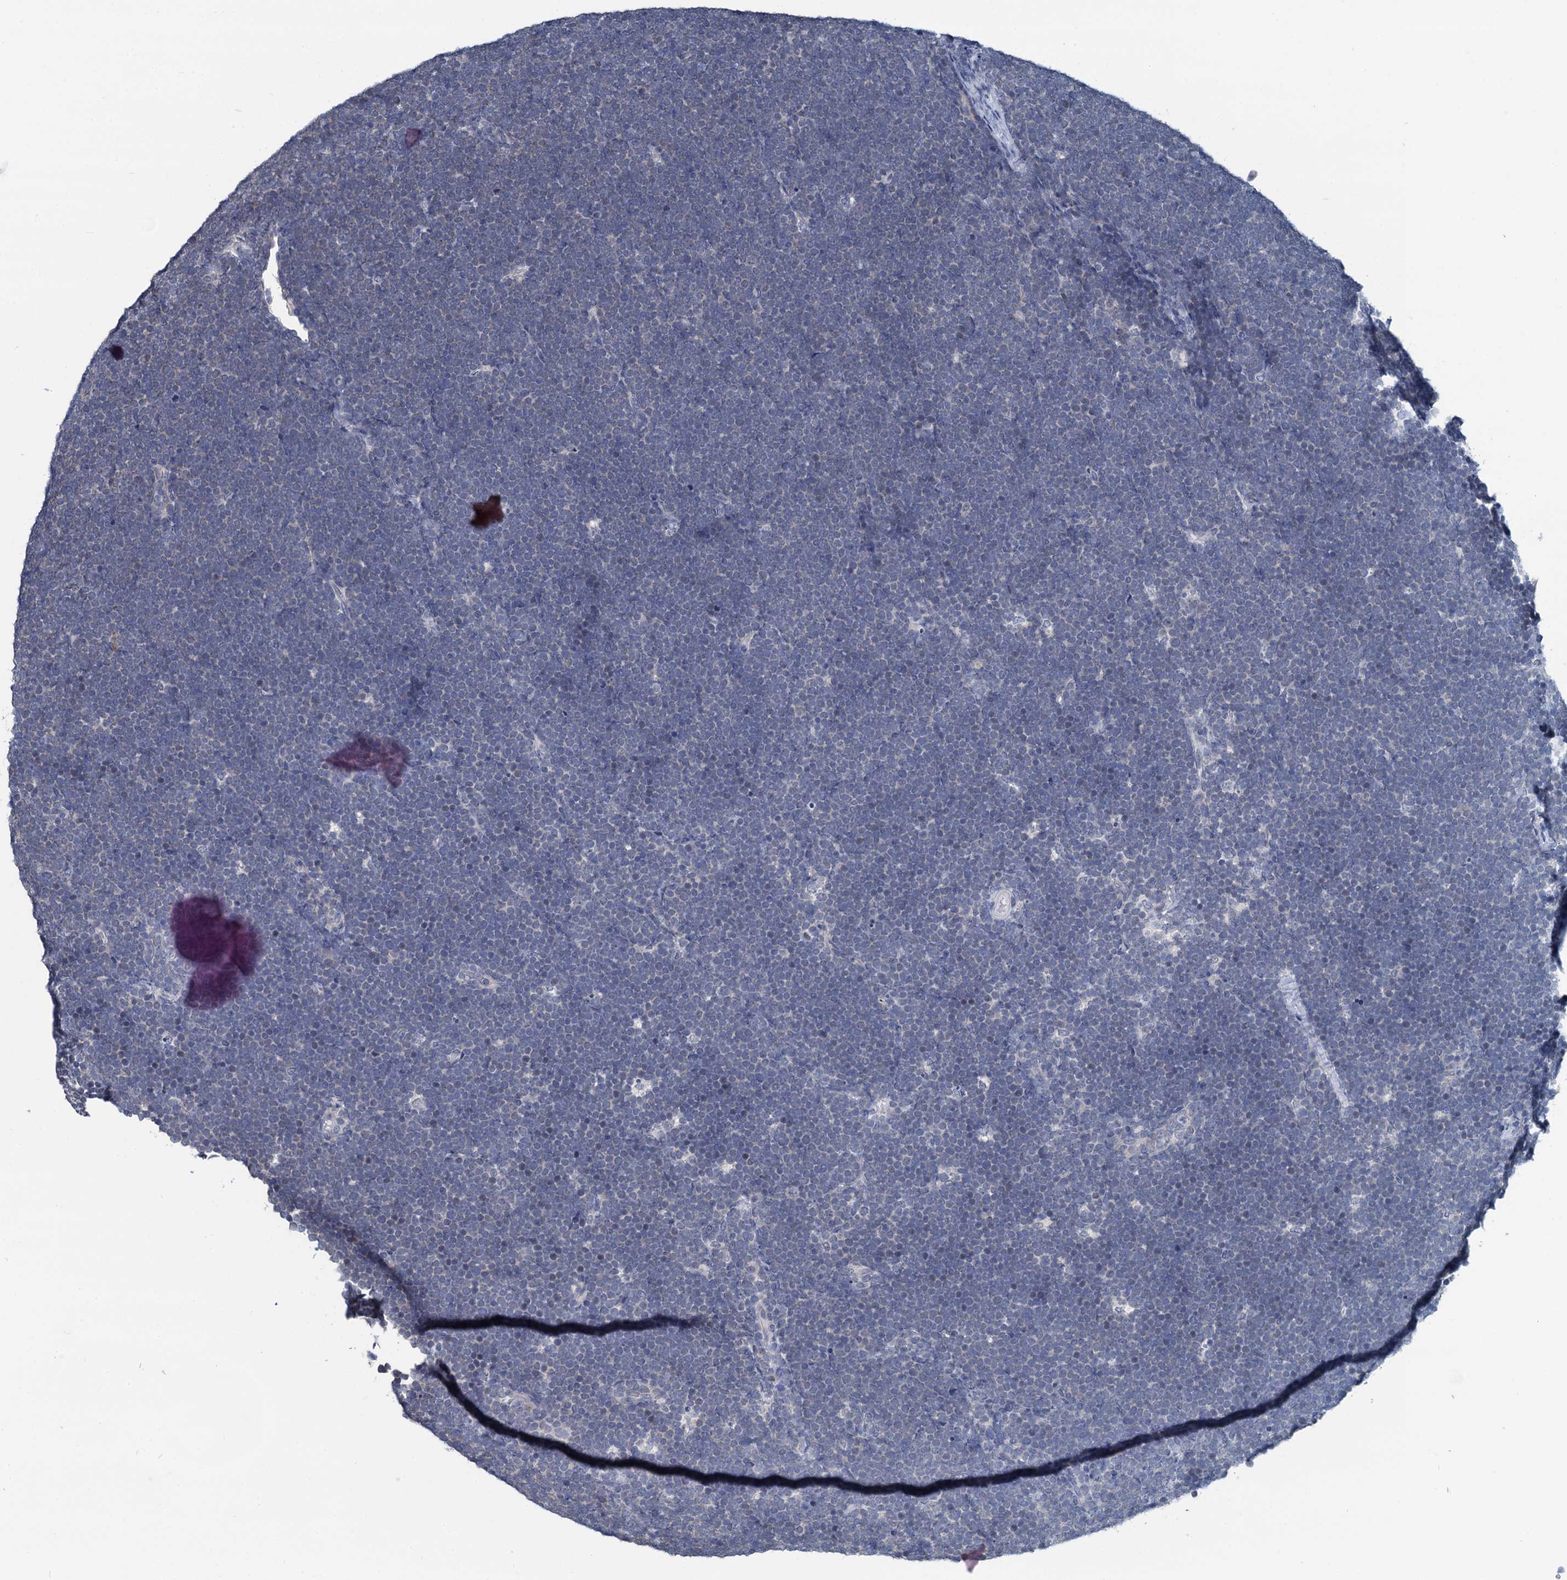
{"staining": {"intensity": "negative", "quantity": "none", "location": "none"}, "tissue": "lymphoma", "cell_type": "Tumor cells", "image_type": "cancer", "snomed": [{"axis": "morphology", "description": "Malignant lymphoma, non-Hodgkin's type, High grade"}, {"axis": "topography", "description": "Lymph node"}], "caption": "This image is of high-grade malignant lymphoma, non-Hodgkin's type stained with immunohistochemistry (IHC) to label a protein in brown with the nuclei are counter-stained blue. There is no expression in tumor cells. (DAB (3,3'-diaminobenzidine) IHC, high magnification).", "gene": "MIOX", "patient": {"sex": "male", "age": 13}}